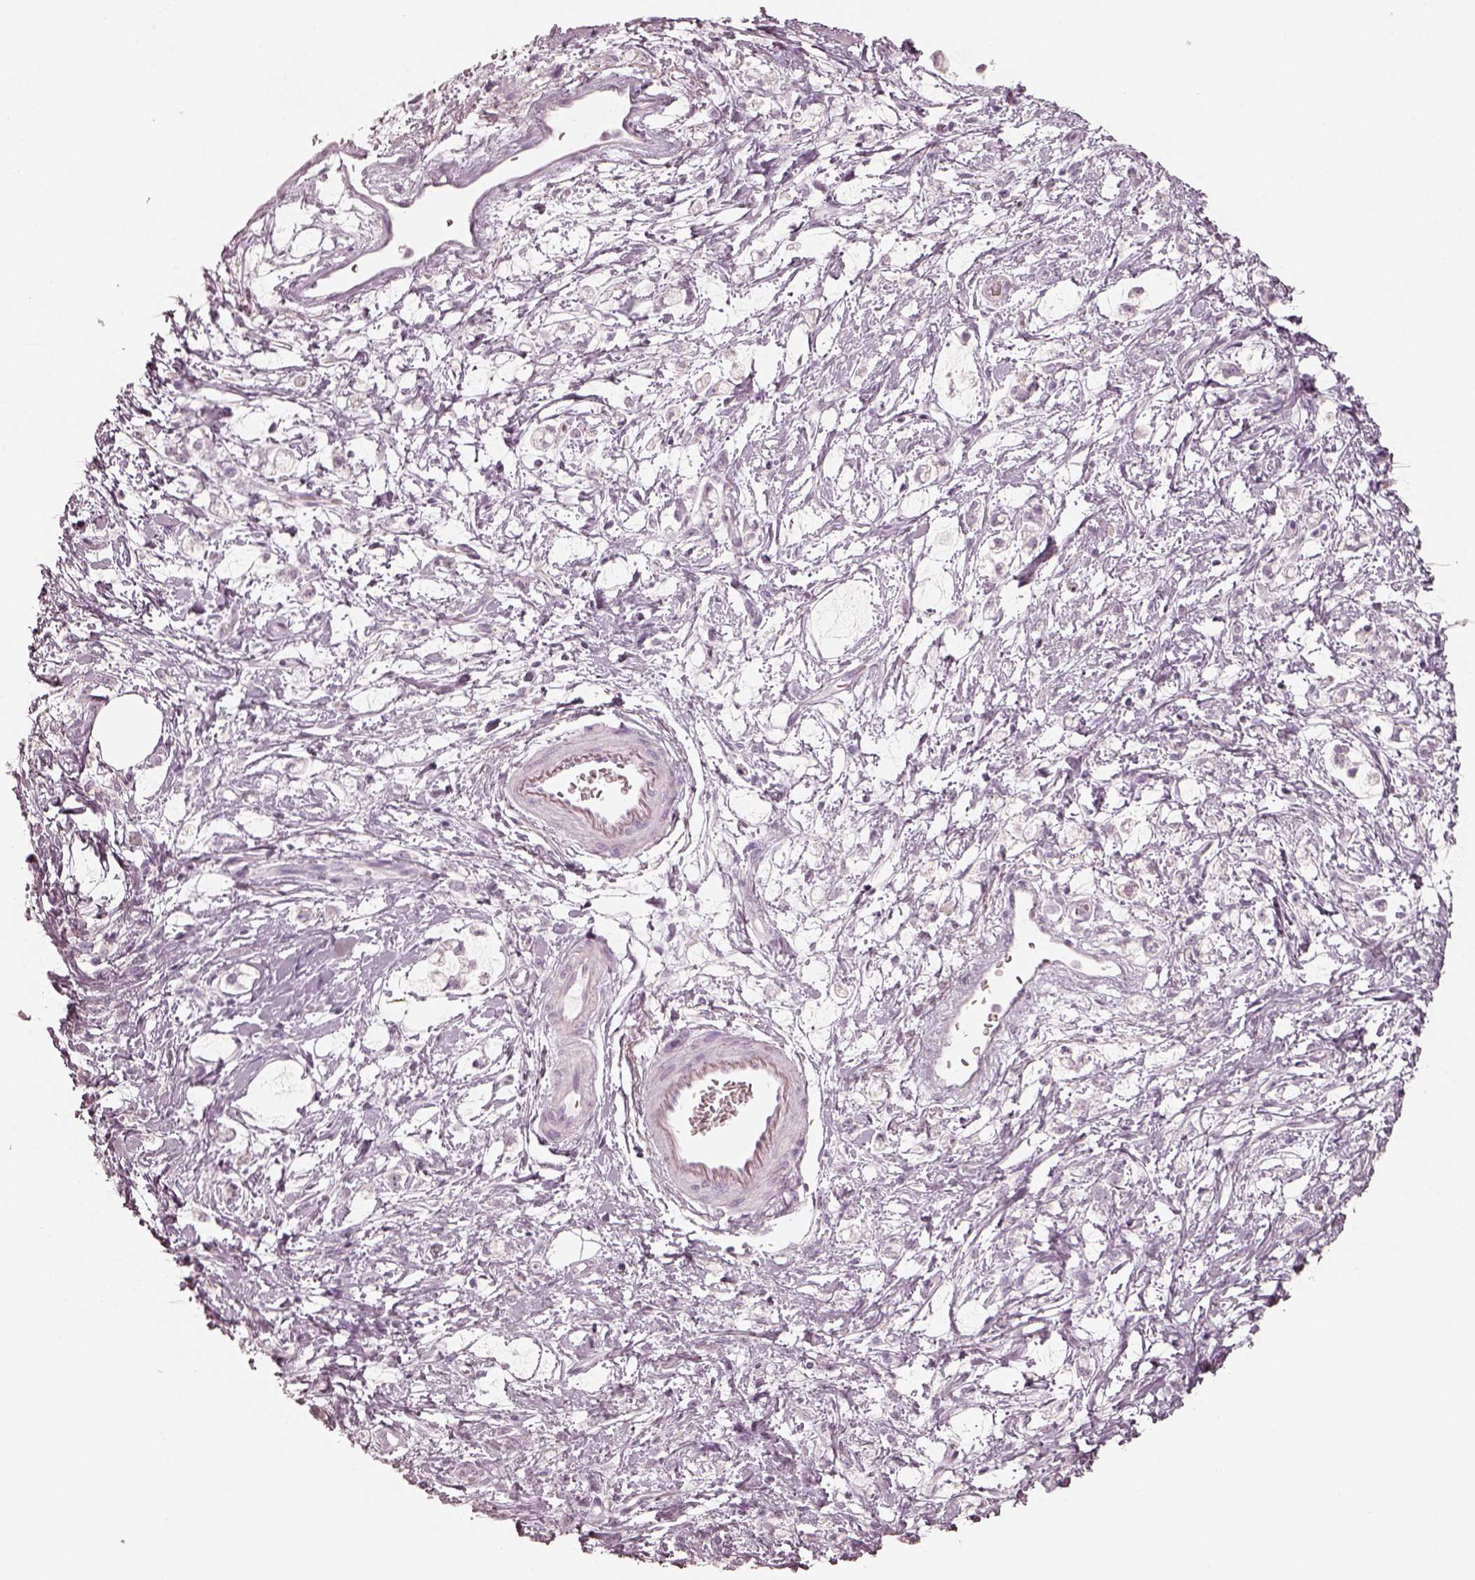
{"staining": {"intensity": "negative", "quantity": "none", "location": "none"}, "tissue": "stomach cancer", "cell_type": "Tumor cells", "image_type": "cancer", "snomed": [{"axis": "morphology", "description": "Adenocarcinoma, NOS"}, {"axis": "topography", "description": "Stomach"}], "caption": "Immunohistochemical staining of stomach adenocarcinoma exhibits no significant expression in tumor cells. (Brightfield microscopy of DAB immunohistochemistry (IHC) at high magnification).", "gene": "KRT82", "patient": {"sex": "female", "age": 60}}